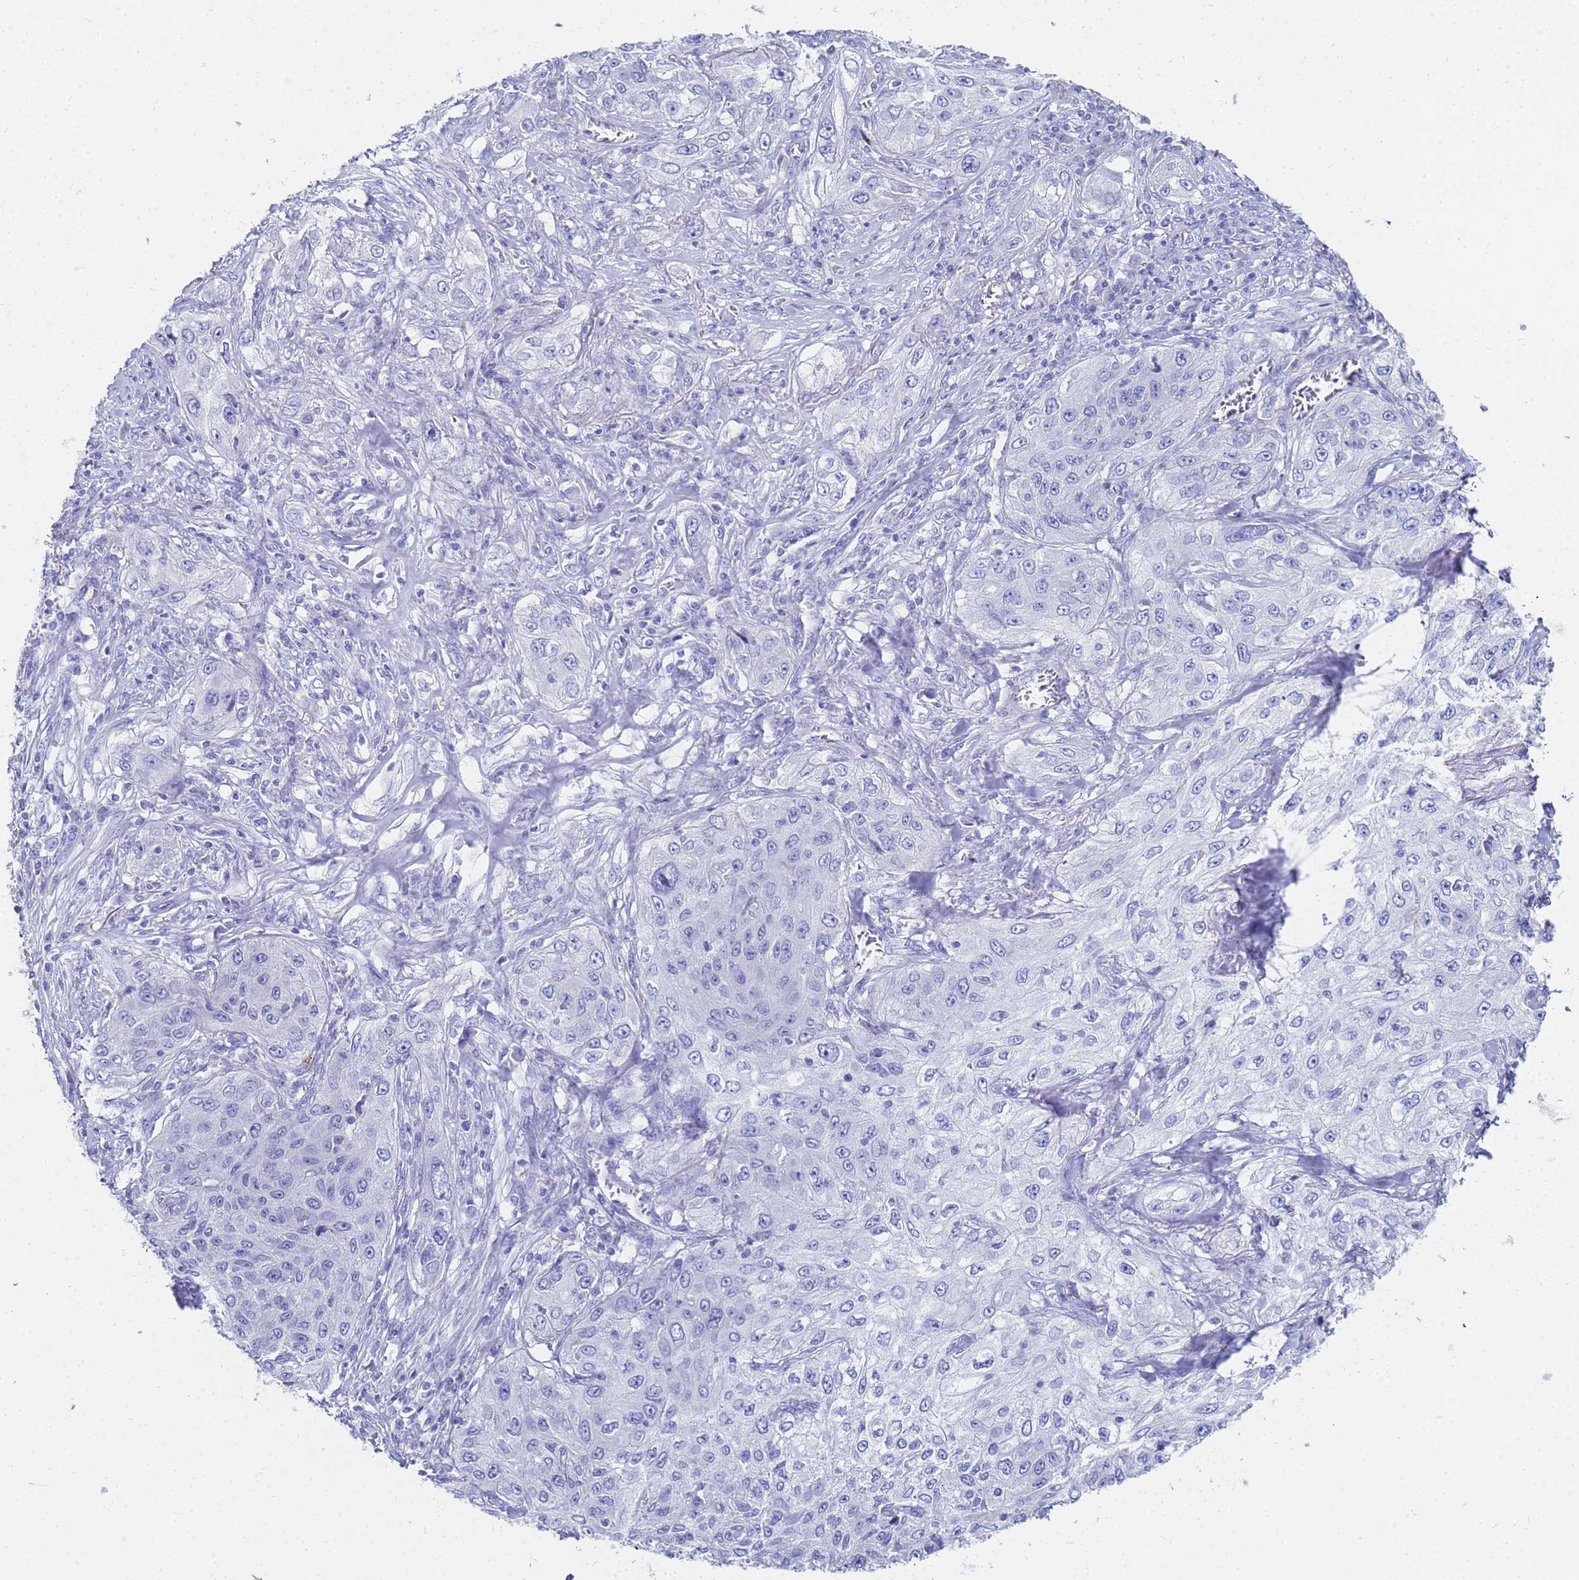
{"staining": {"intensity": "negative", "quantity": "none", "location": "none"}, "tissue": "lung cancer", "cell_type": "Tumor cells", "image_type": "cancer", "snomed": [{"axis": "morphology", "description": "Squamous cell carcinoma, NOS"}, {"axis": "topography", "description": "Lung"}], "caption": "This histopathology image is of squamous cell carcinoma (lung) stained with immunohistochemistry (IHC) to label a protein in brown with the nuclei are counter-stained blue. There is no positivity in tumor cells.", "gene": "C2orf72", "patient": {"sex": "female", "age": 69}}